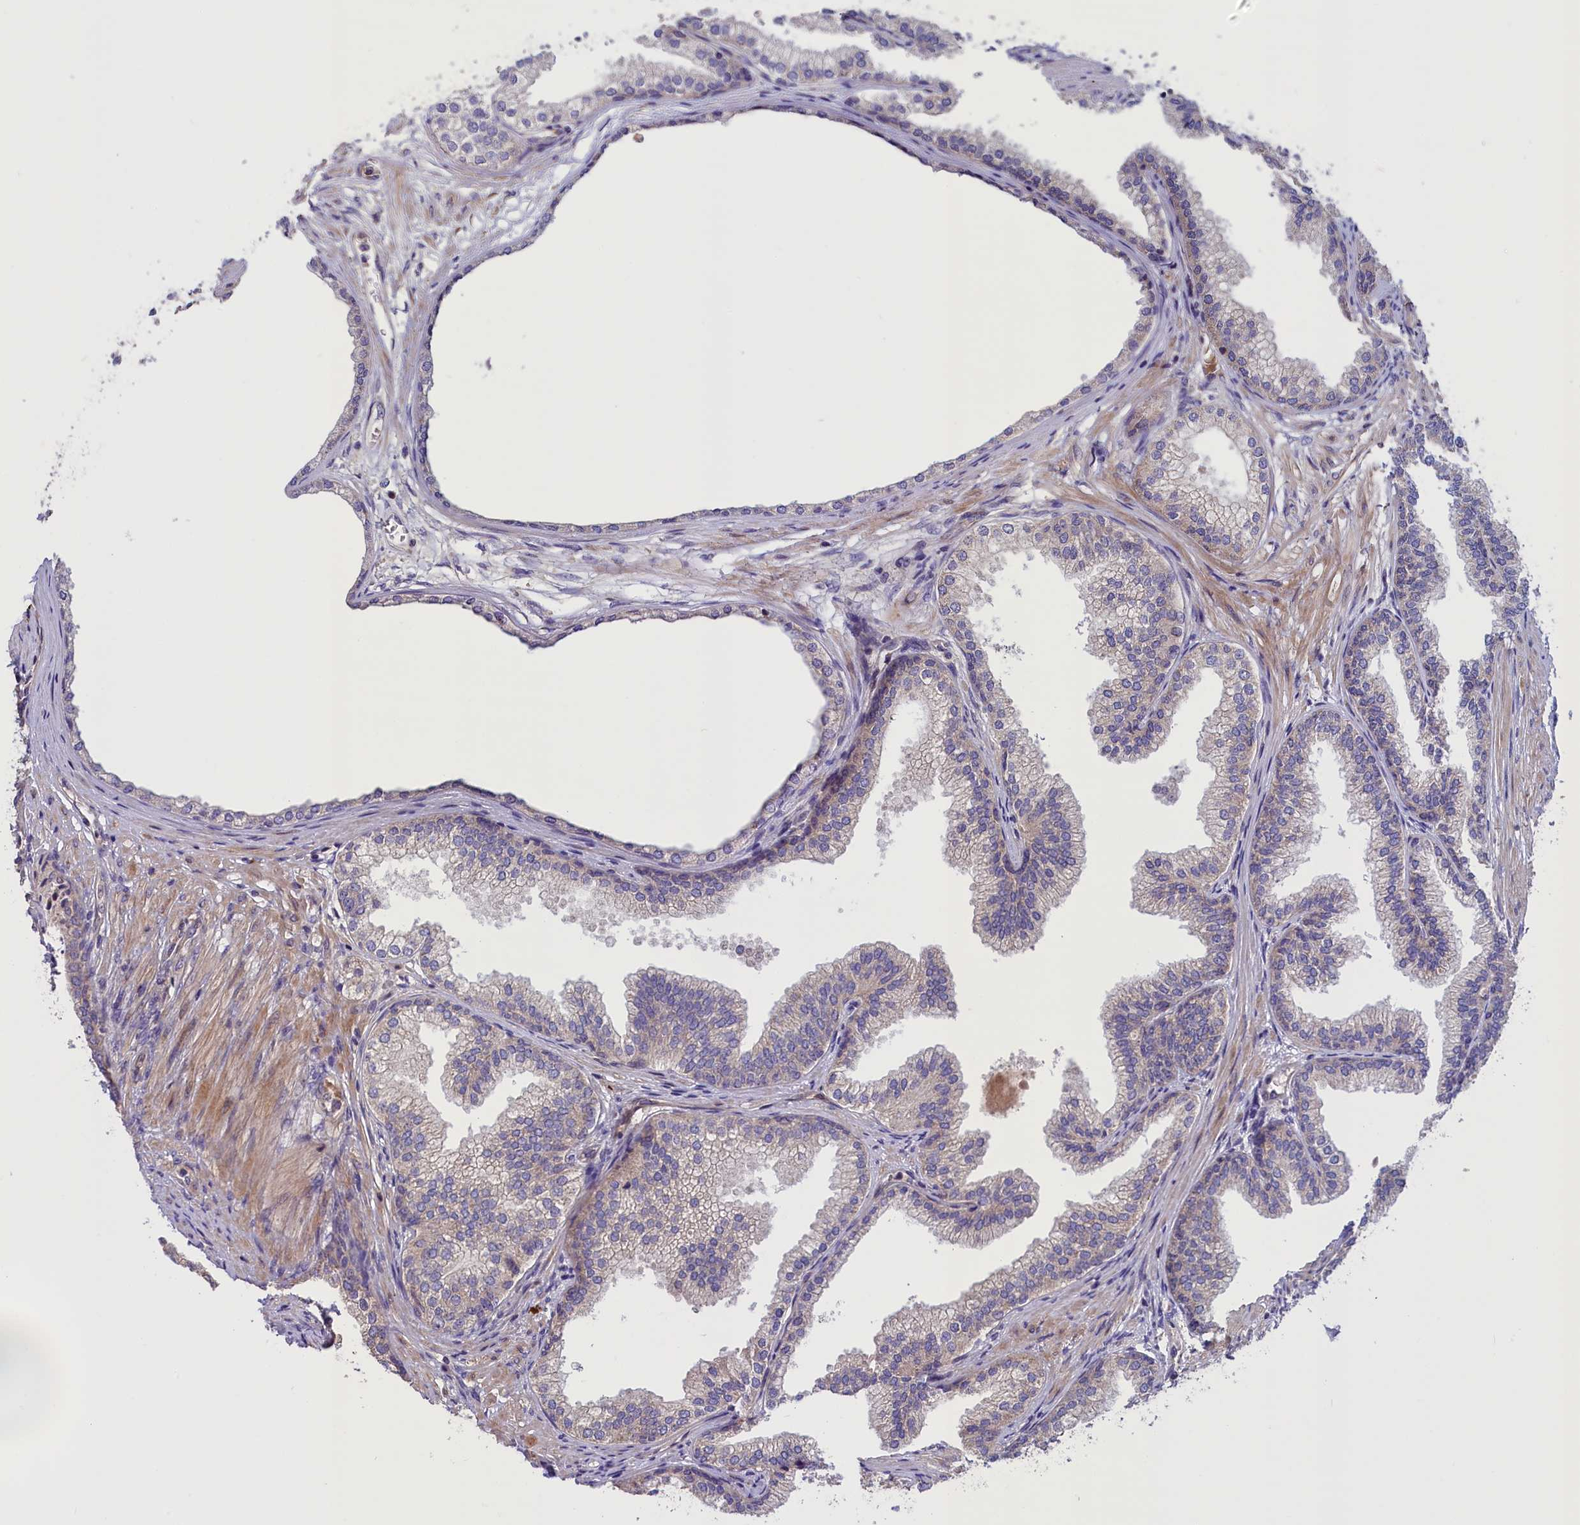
{"staining": {"intensity": "weak", "quantity": ">75%", "location": "cytoplasmic/membranous"}, "tissue": "prostate", "cell_type": "Glandular cells", "image_type": "normal", "snomed": [{"axis": "morphology", "description": "Normal tissue, NOS"}, {"axis": "topography", "description": "Prostate"}], "caption": "This is a photomicrograph of IHC staining of unremarkable prostate, which shows weak staining in the cytoplasmic/membranous of glandular cells.", "gene": "FRY", "patient": {"sex": "male", "age": 76}}